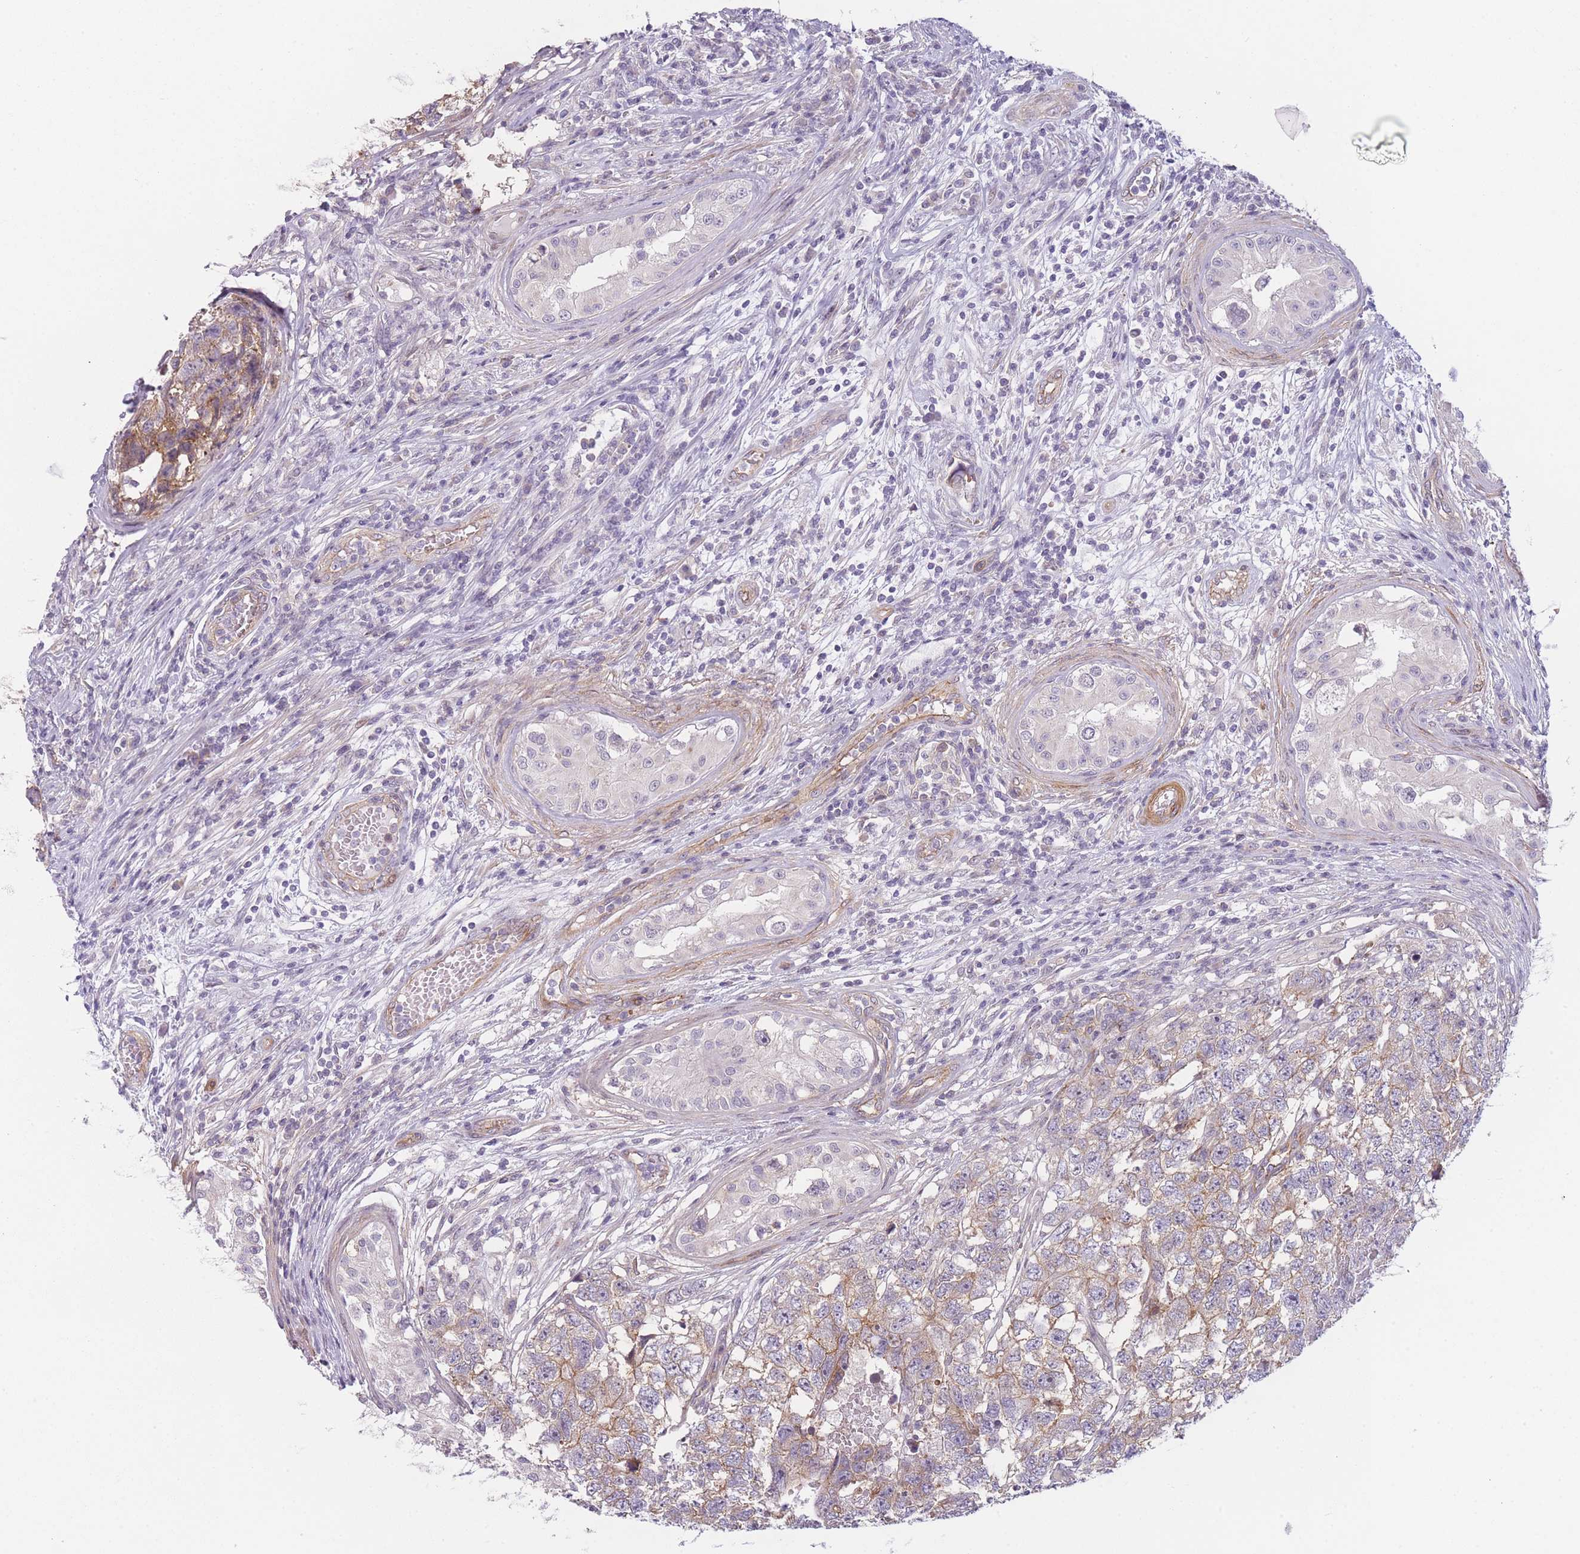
{"staining": {"intensity": "moderate", "quantity": "<25%", "location": "cytoplasmic/membranous"}, "tissue": "testis cancer", "cell_type": "Tumor cells", "image_type": "cancer", "snomed": [{"axis": "morphology", "description": "Carcinoma, Embryonal, NOS"}, {"axis": "topography", "description": "Testis"}], "caption": "Immunohistochemical staining of testis cancer (embryonal carcinoma) displays moderate cytoplasmic/membranous protein staining in about <25% of tumor cells.", "gene": "SLC7A6", "patient": {"sex": "male", "age": 22}}